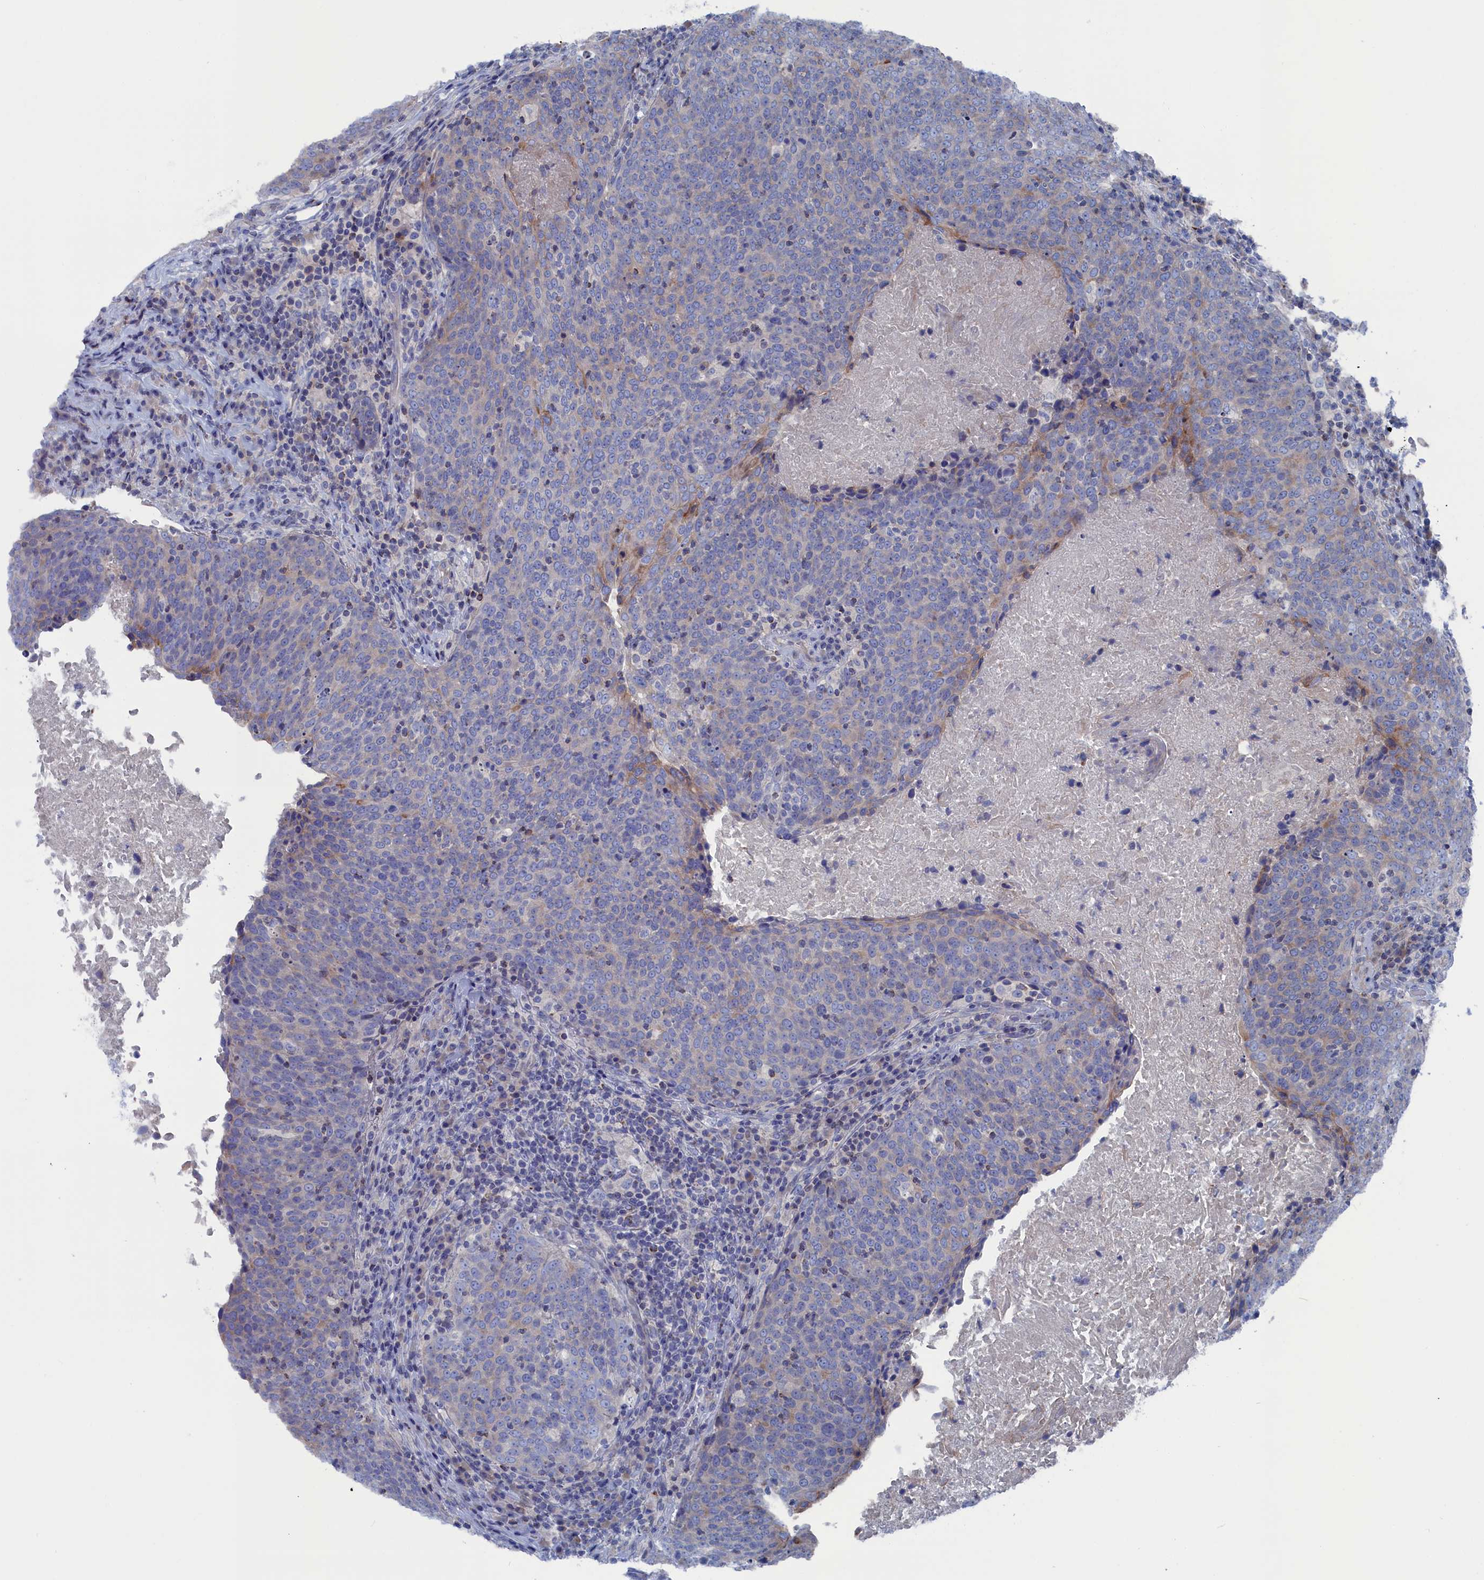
{"staining": {"intensity": "moderate", "quantity": "<25%", "location": "cytoplasmic/membranous"}, "tissue": "head and neck cancer", "cell_type": "Tumor cells", "image_type": "cancer", "snomed": [{"axis": "morphology", "description": "Squamous cell carcinoma, NOS"}, {"axis": "morphology", "description": "Squamous cell carcinoma, metastatic, NOS"}, {"axis": "topography", "description": "Lymph node"}, {"axis": "topography", "description": "Head-Neck"}], "caption": "Human head and neck squamous cell carcinoma stained for a protein (brown) exhibits moderate cytoplasmic/membranous positive positivity in approximately <25% of tumor cells.", "gene": "CEND1", "patient": {"sex": "male", "age": 62}}